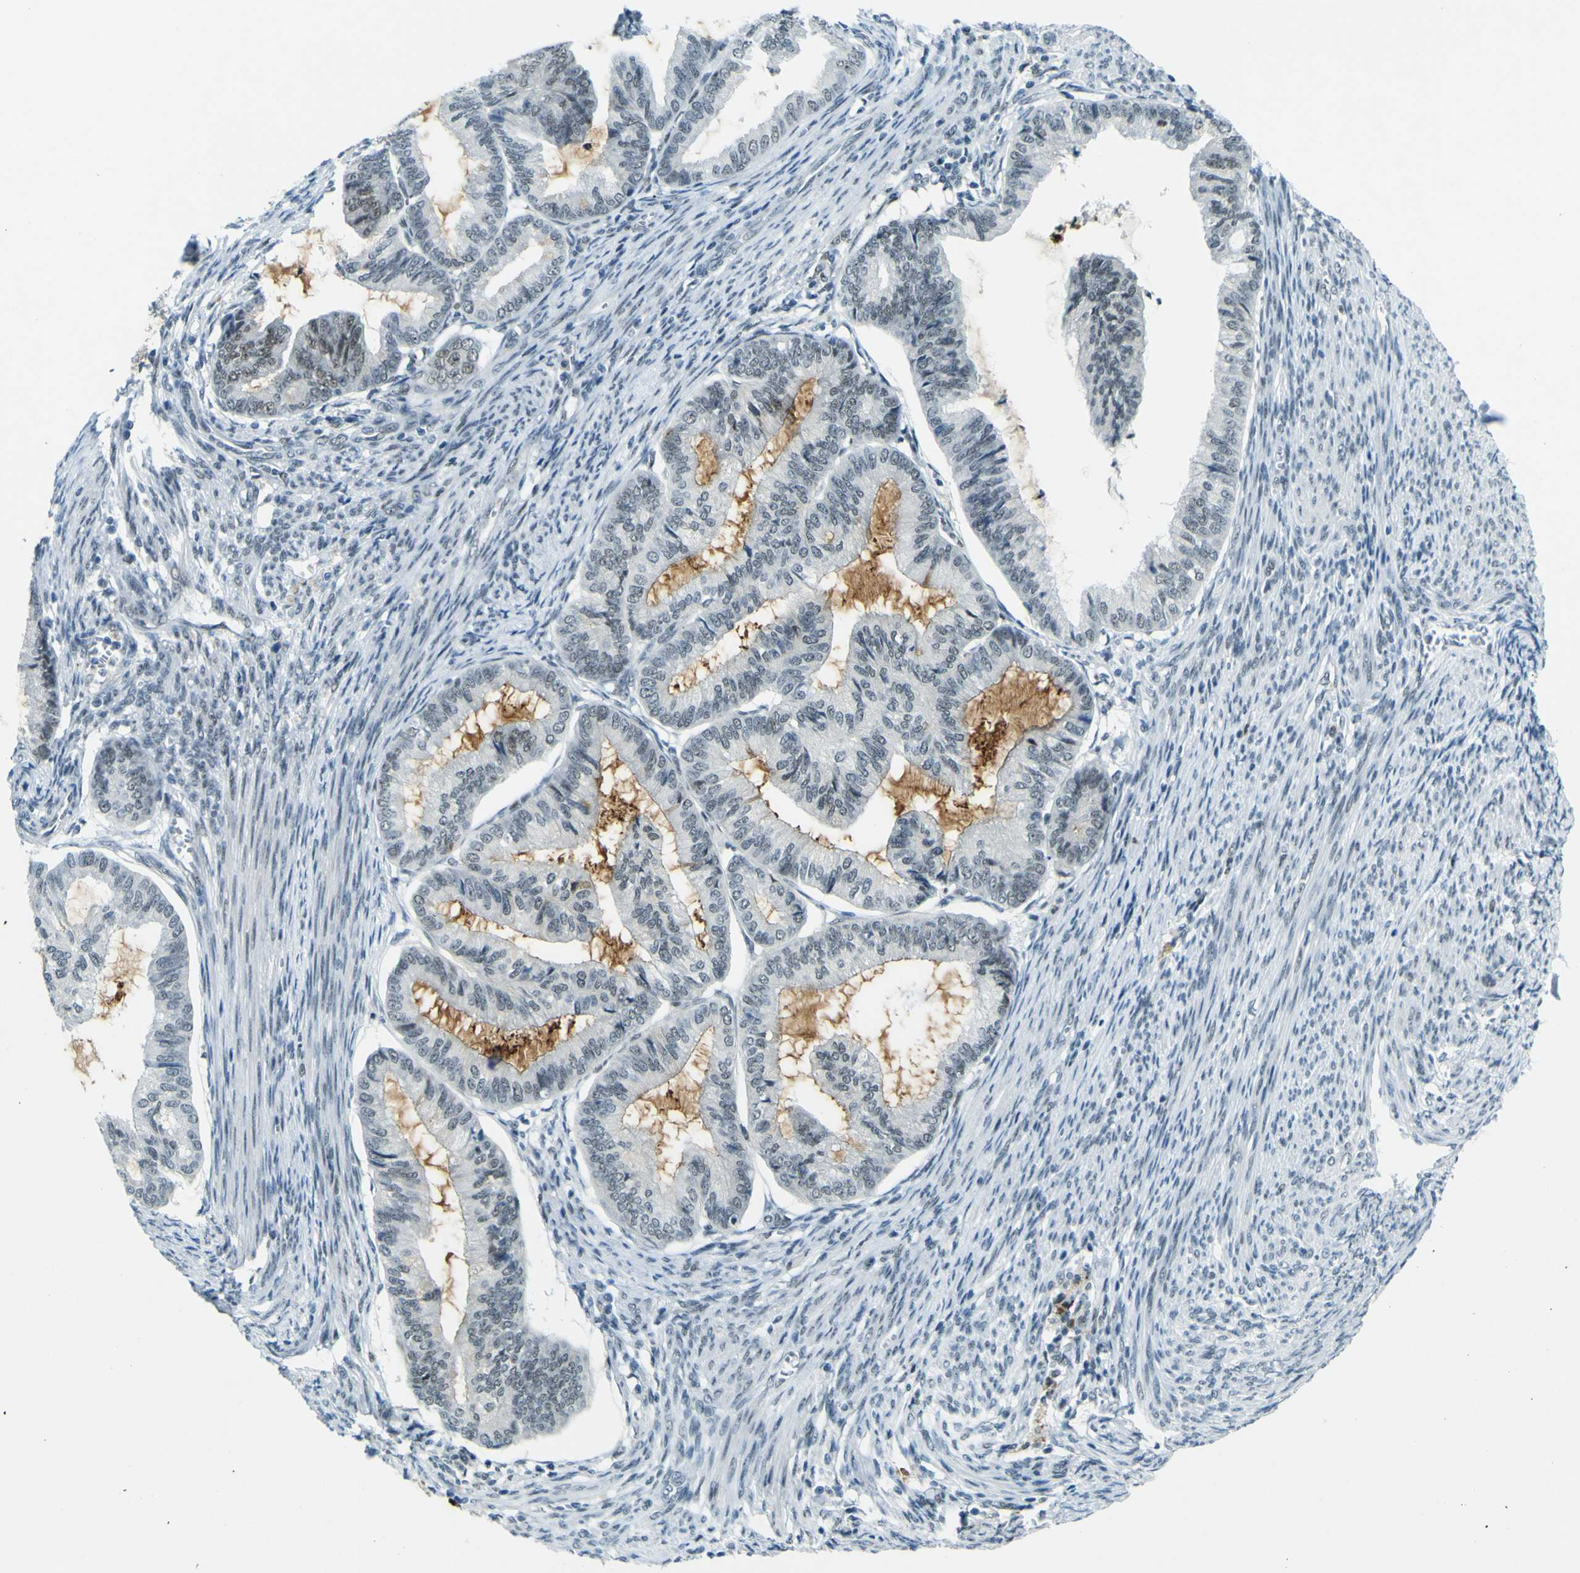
{"staining": {"intensity": "weak", "quantity": "<25%", "location": "nuclear"}, "tissue": "cervical cancer", "cell_type": "Tumor cells", "image_type": "cancer", "snomed": [{"axis": "morphology", "description": "Normal tissue, NOS"}, {"axis": "morphology", "description": "Adenocarcinoma, NOS"}, {"axis": "topography", "description": "Cervix"}, {"axis": "topography", "description": "Endometrium"}], "caption": "This is a photomicrograph of IHC staining of cervical adenocarcinoma, which shows no staining in tumor cells.", "gene": "CEBPG", "patient": {"sex": "female", "age": 86}}